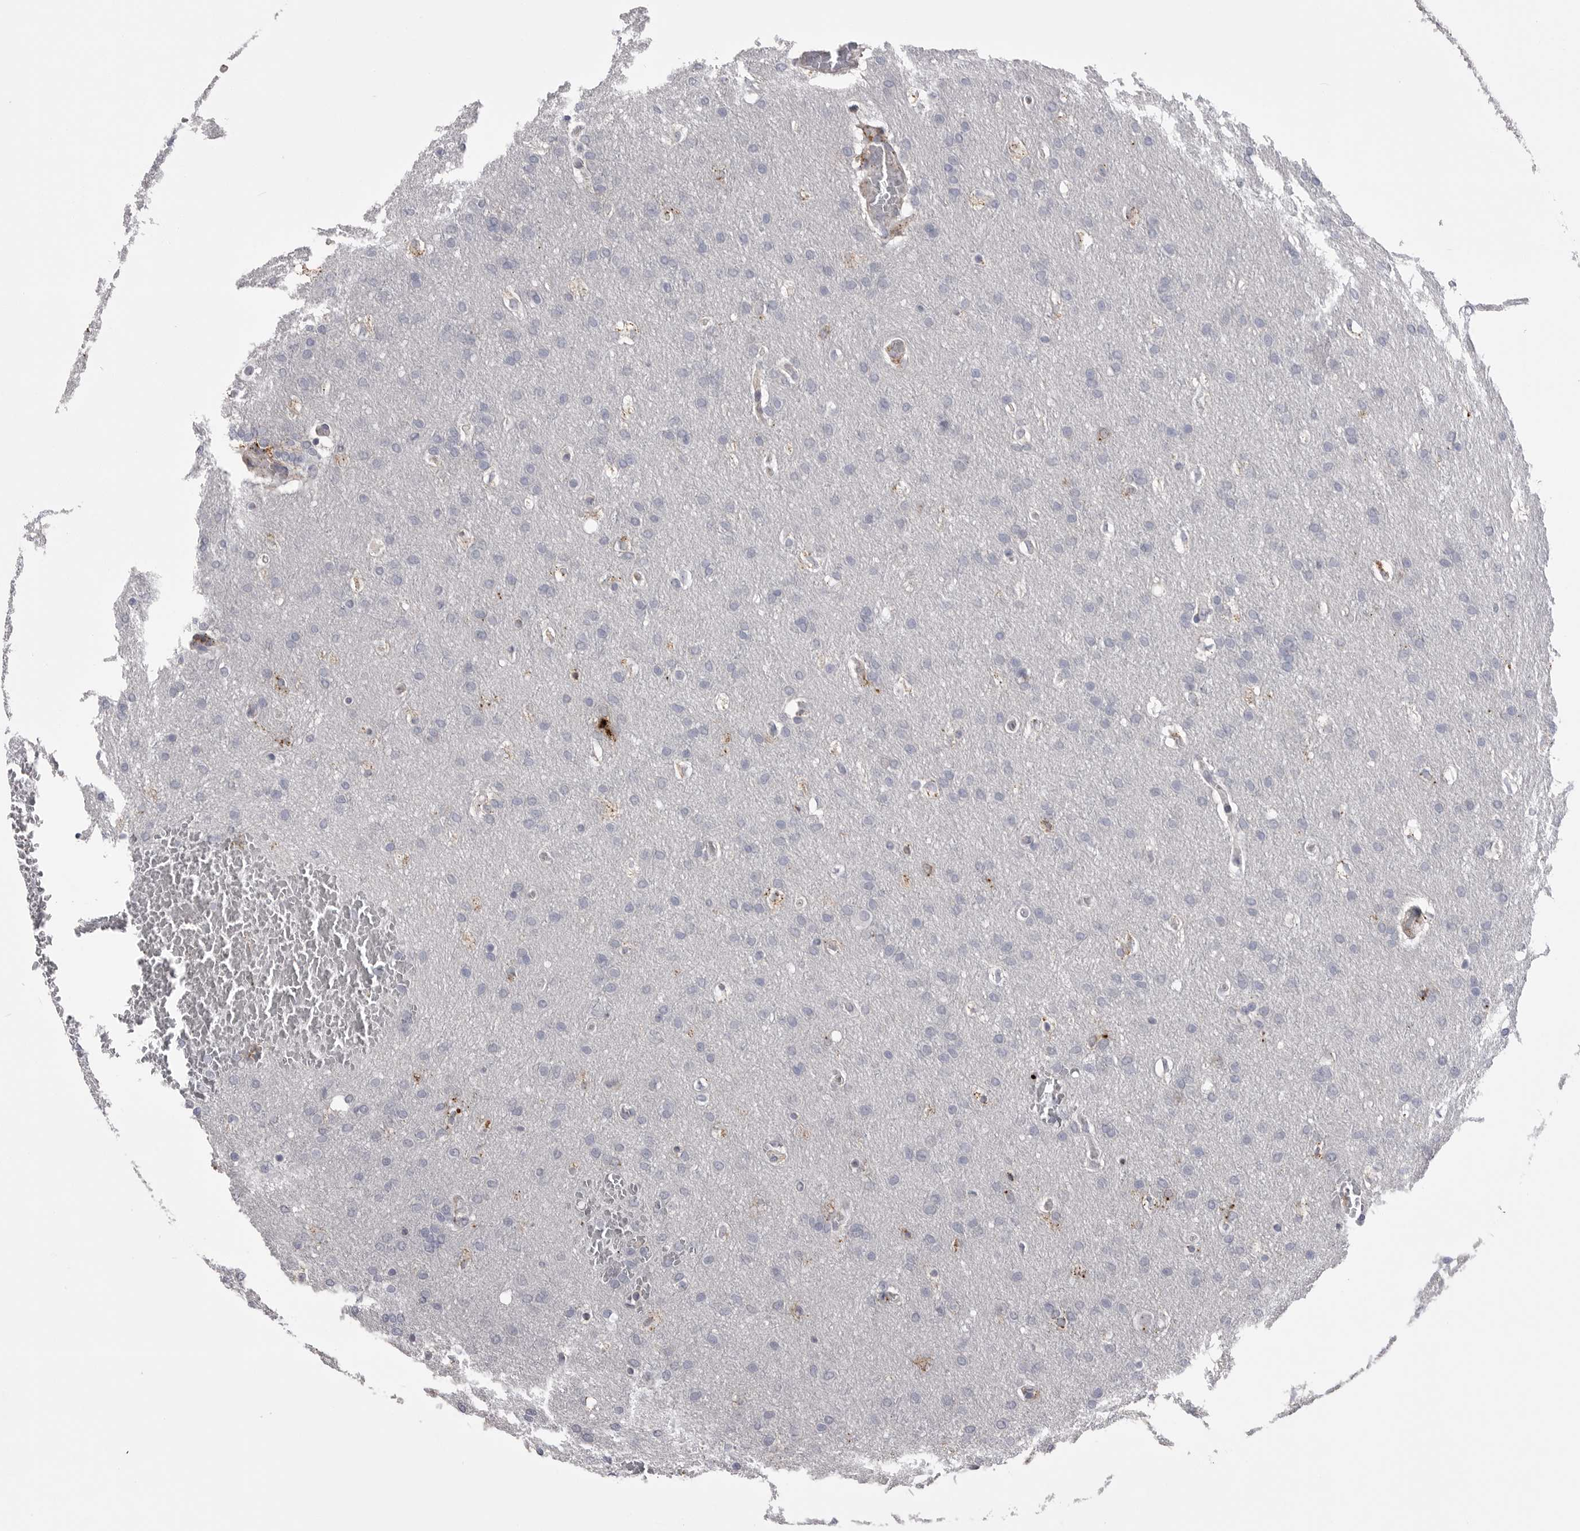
{"staining": {"intensity": "weak", "quantity": "<25%", "location": "cytoplasmic/membranous"}, "tissue": "glioma", "cell_type": "Tumor cells", "image_type": "cancer", "snomed": [{"axis": "morphology", "description": "Glioma, malignant, Low grade"}, {"axis": "topography", "description": "Brain"}], "caption": "Low-grade glioma (malignant) was stained to show a protein in brown. There is no significant positivity in tumor cells.", "gene": "PSPN", "patient": {"sex": "female", "age": 37}}